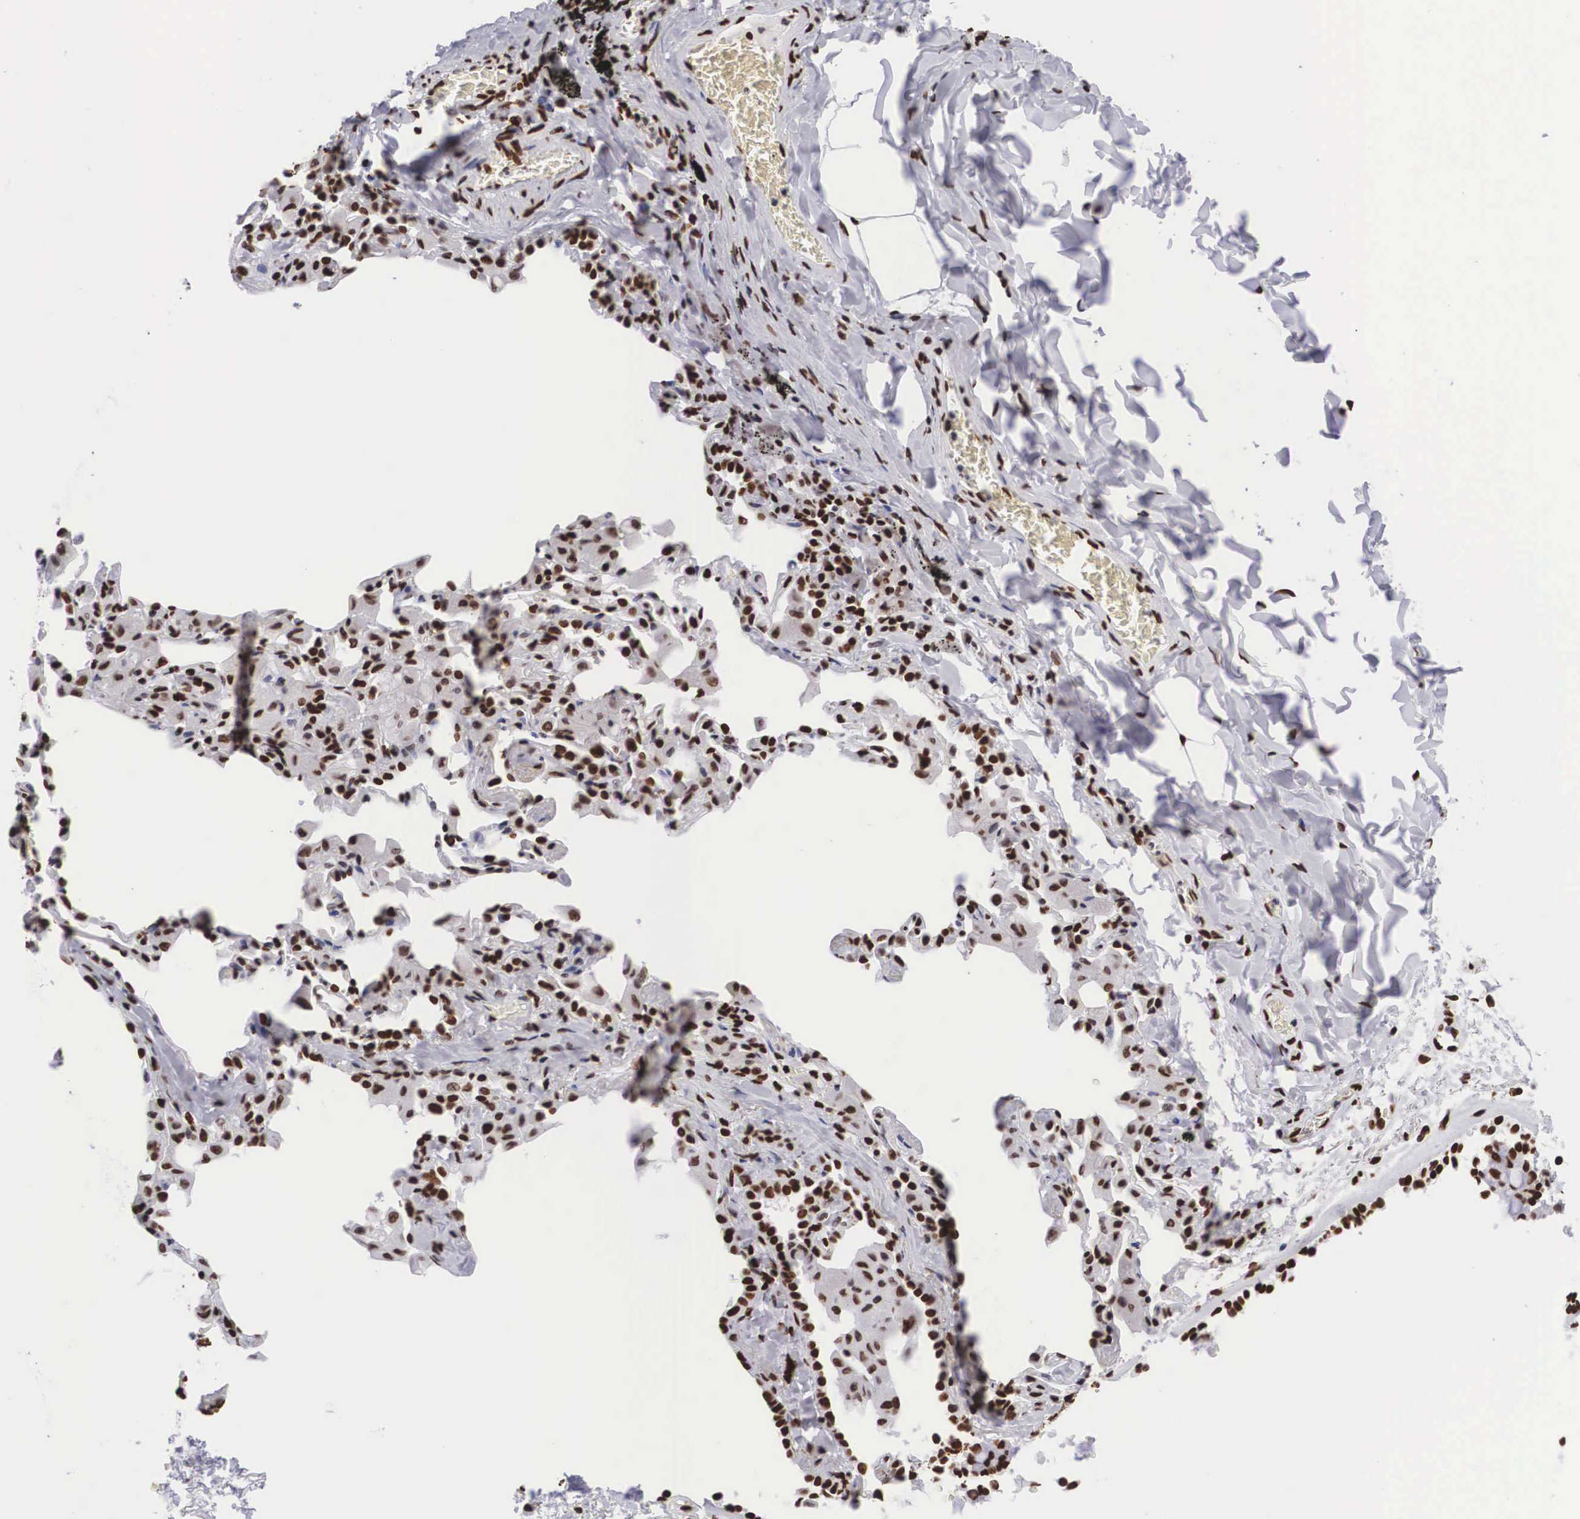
{"staining": {"intensity": "strong", "quantity": ">75%", "location": "nuclear"}, "tissue": "bronchus", "cell_type": "Respiratory epithelial cells", "image_type": "normal", "snomed": [{"axis": "morphology", "description": "Normal tissue, NOS"}, {"axis": "topography", "description": "Lung"}], "caption": "Immunohistochemistry of normal human bronchus demonstrates high levels of strong nuclear expression in approximately >75% of respiratory epithelial cells. (DAB (3,3'-diaminobenzidine) IHC, brown staining for protein, blue staining for nuclei).", "gene": "MECP2", "patient": {"sex": "male", "age": 54}}